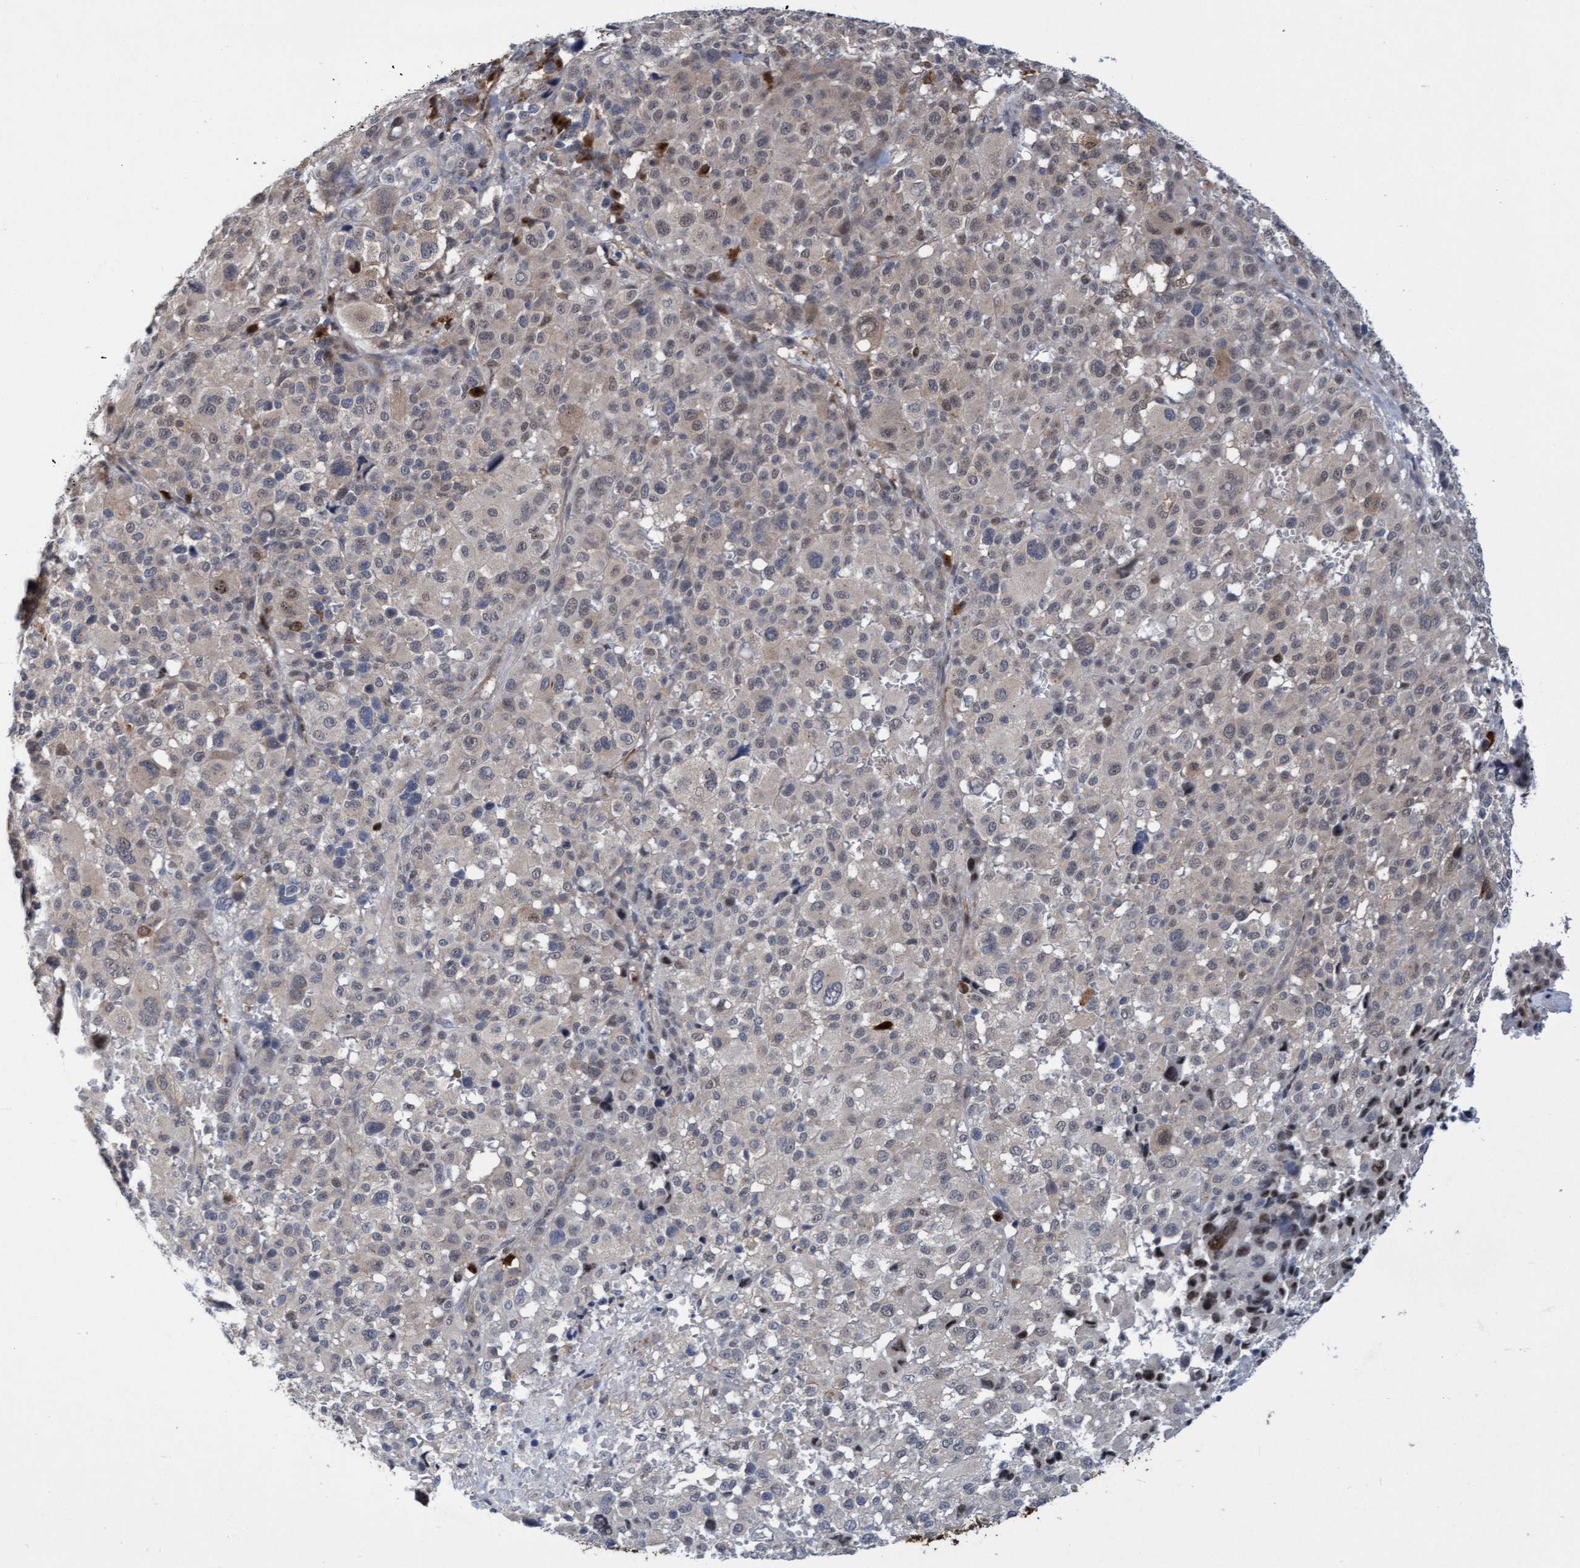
{"staining": {"intensity": "weak", "quantity": "<25%", "location": "nuclear"}, "tissue": "melanoma", "cell_type": "Tumor cells", "image_type": "cancer", "snomed": [{"axis": "morphology", "description": "Malignant melanoma, Metastatic site"}, {"axis": "topography", "description": "Skin"}], "caption": "Tumor cells show no significant positivity in malignant melanoma (metastatic site). (DAB immunohistochemistry (IHC) visualized using brightfield microscopy, high magnification).", "gene": "RAP1GAP2", "patient": {"sex": "female", "age": 74}}